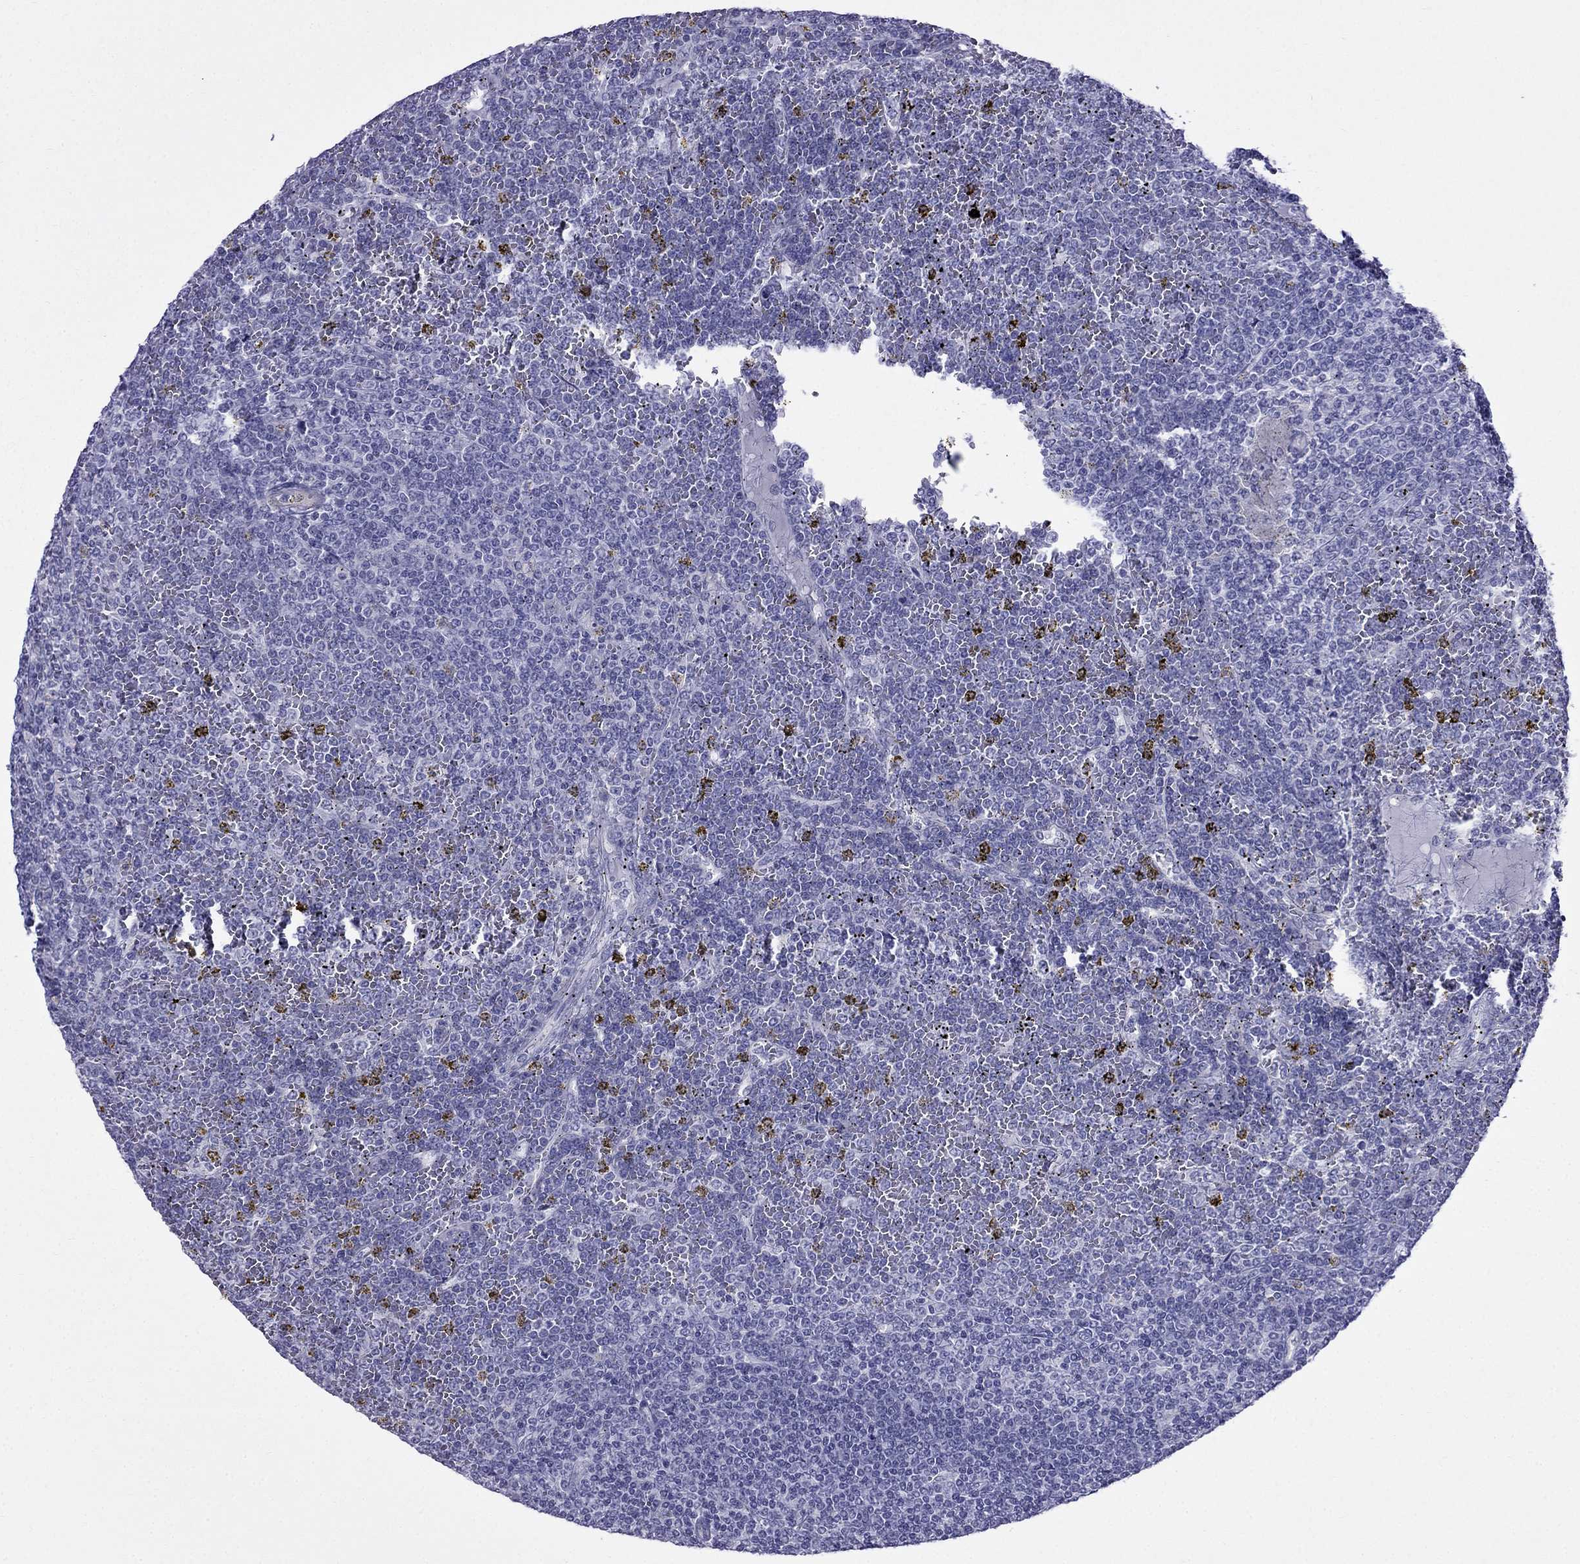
{"staining": {"intensity": "negative", "quantity": "none", "location": "none"}, "tissue": "lymphoma", "cell_type": "Tumor cells", "image_type": "cancer", "snomed": [{"axis": "morphology", "description": "Malignant lymphoma, non-Hodgkin's type, Low grade"}, {"axis": "topography", "description": "Spleen"}], "caption": "Low-grade malignant lymphoma, non-Hodgkin's type was stained to show a protein in brown. There is no significant expression in tumor cells.", "gene": "MGP", "patient": {"sex": "female", "age": 19}}